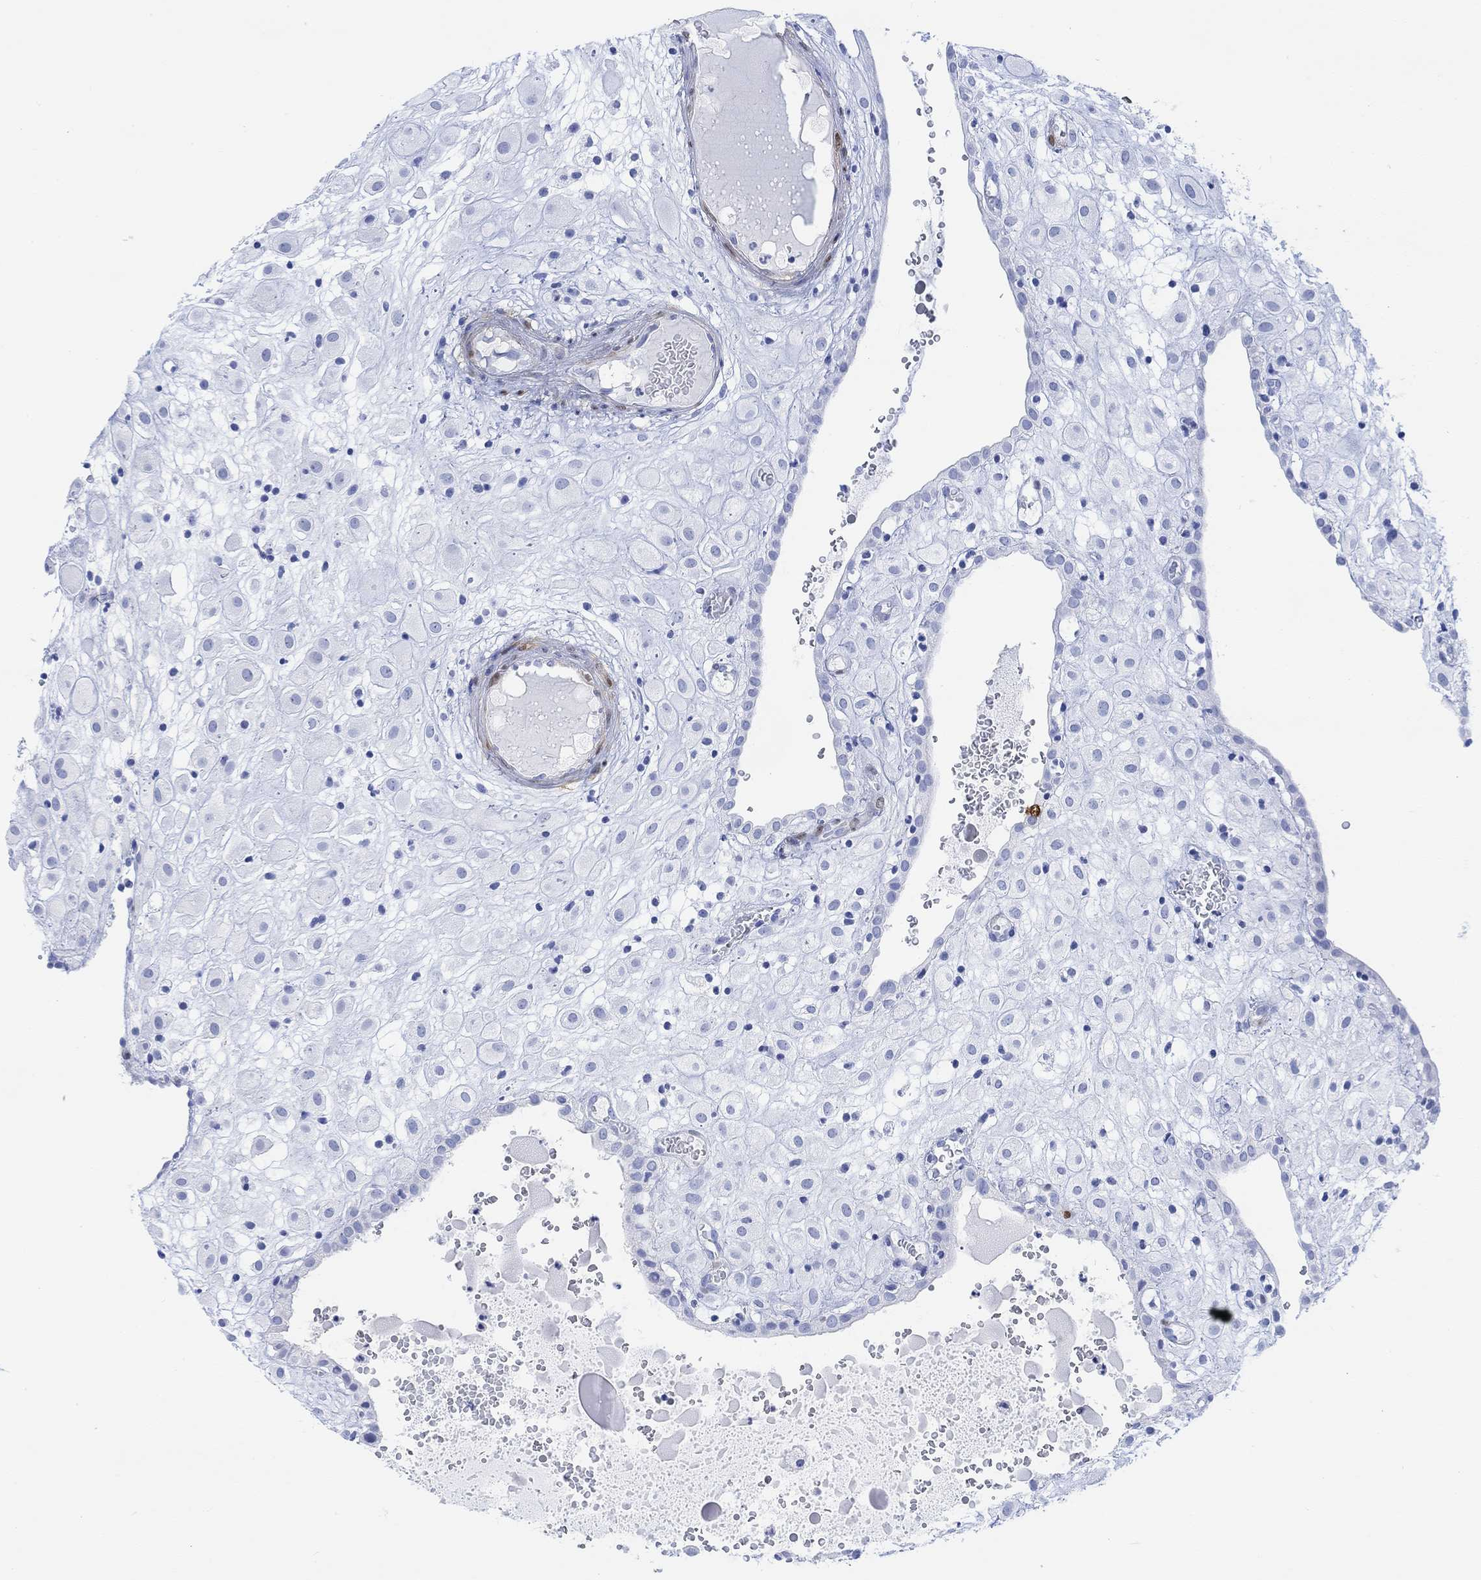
{"staining": {"intensity": "negative", "quantity": "none", "location": "none"}, "tissue": "placenta", "cell_type": "Decidual cells", "image_type": "normal", "snomed": [{"axis": "morphology", "description": "Normal tissue, NOS"}, {"axis": "topography", "description": "Placenta"}], "caption": "DAB (3,3'-diaminobenzidine) immunohistochemical staining of unremarkable placenta shows no significant expression in decidual cells.", "gene": "TPPP3", "patient": {"sex": "female", "age": 24}}